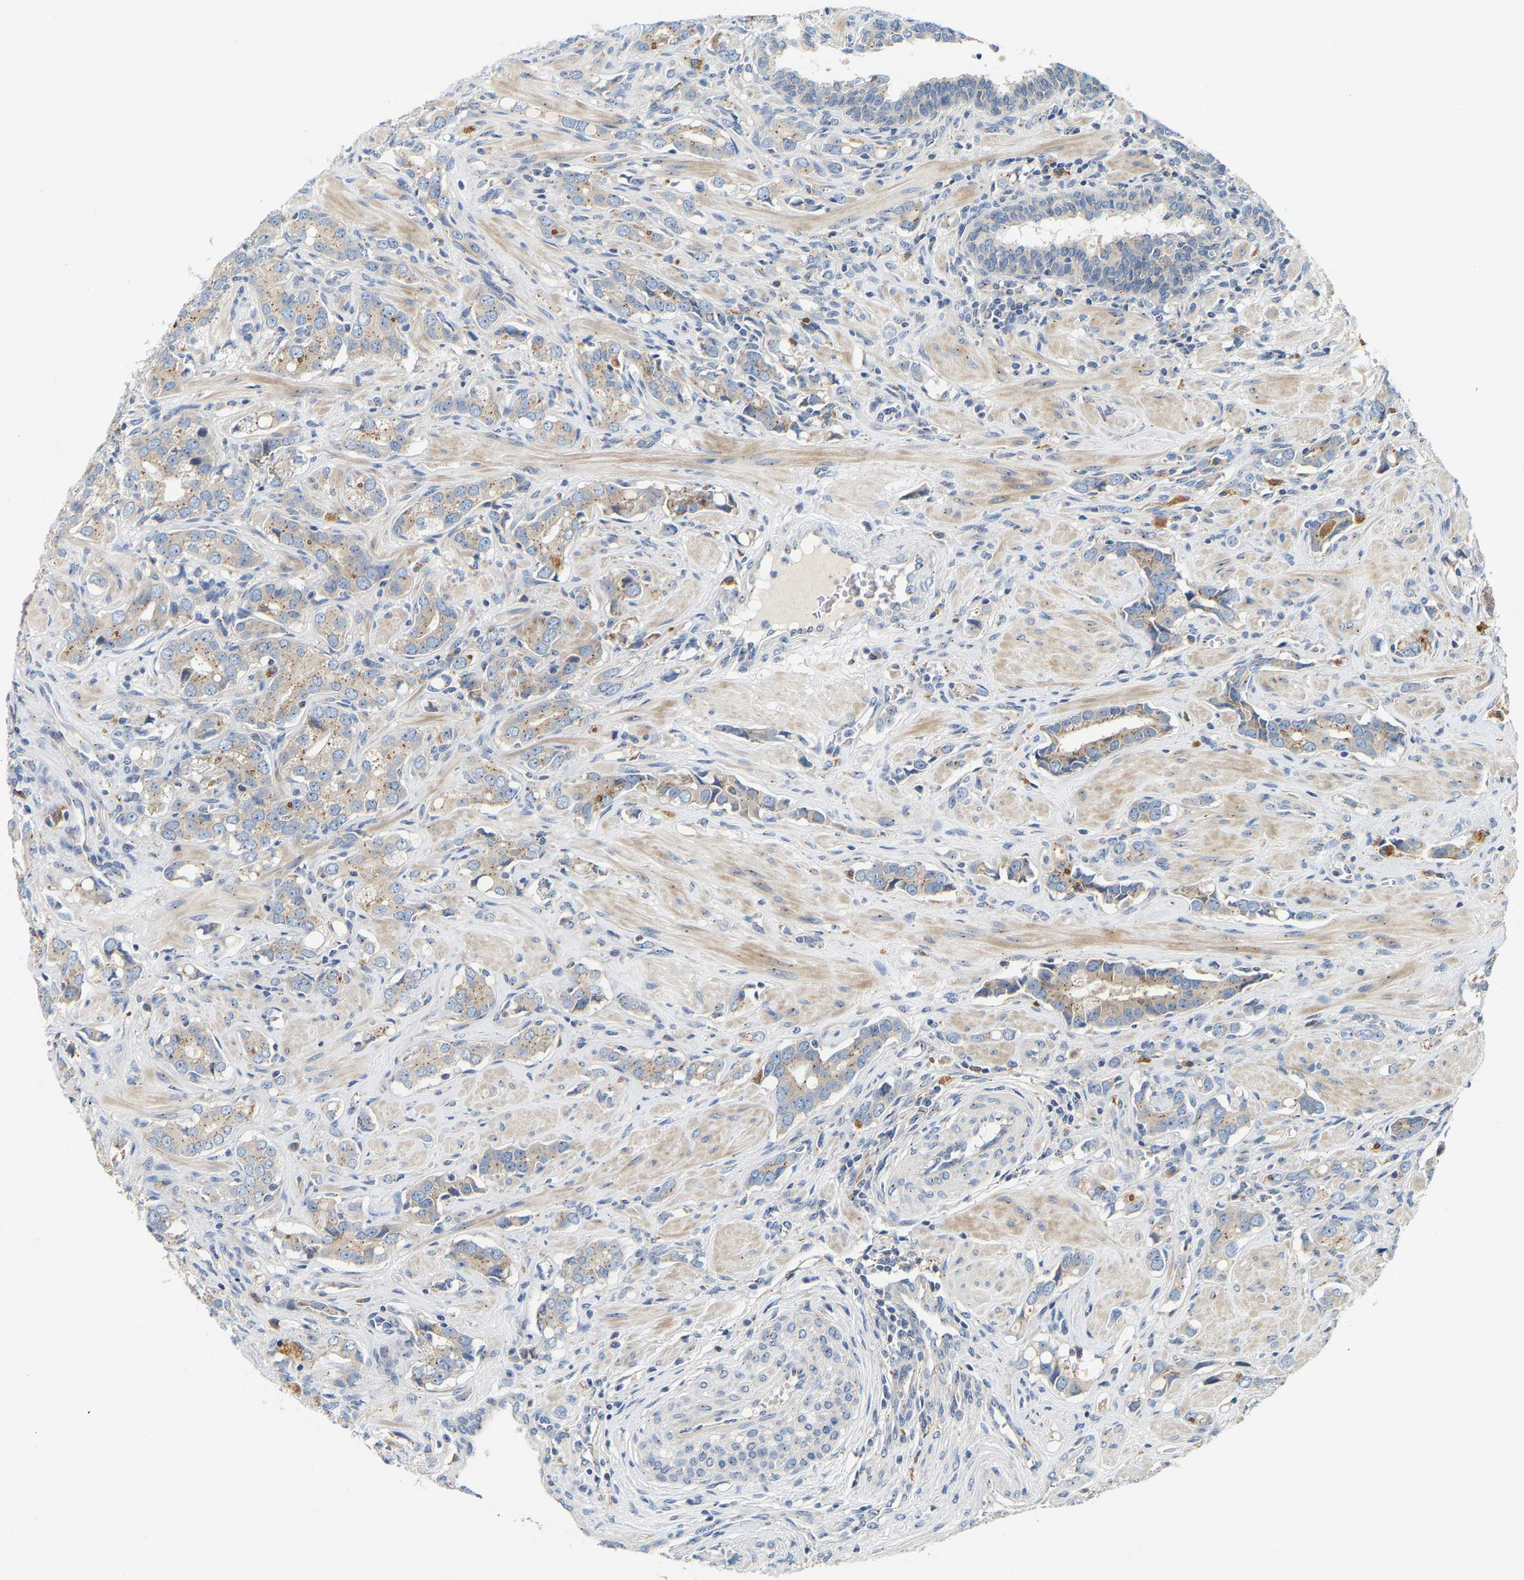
{"staining": {"intensity": "weak", "quantity": ">75%", "location": "cytoplasmic/membranous"}, "tissue": "prostate cancer", "cell_type": "Tumor cells", "image_type": "cancer", "snomed": [{"axis": "morphology", "description": "Adenocarcinoma, High grade"}, {"axis": "topography", "description": "Prostate"}], "caption": "The image reveals immunohistochemical staining of prostate high-grade adenocarcinoma. There is weak cytoplasmic/membranous staining is present in approximately >75% of tumor cells. (DAB IHC with brightfield microscopy, high magnification).", "gene": "PCNT", "patient": {"sex": "male", "age": 52}}